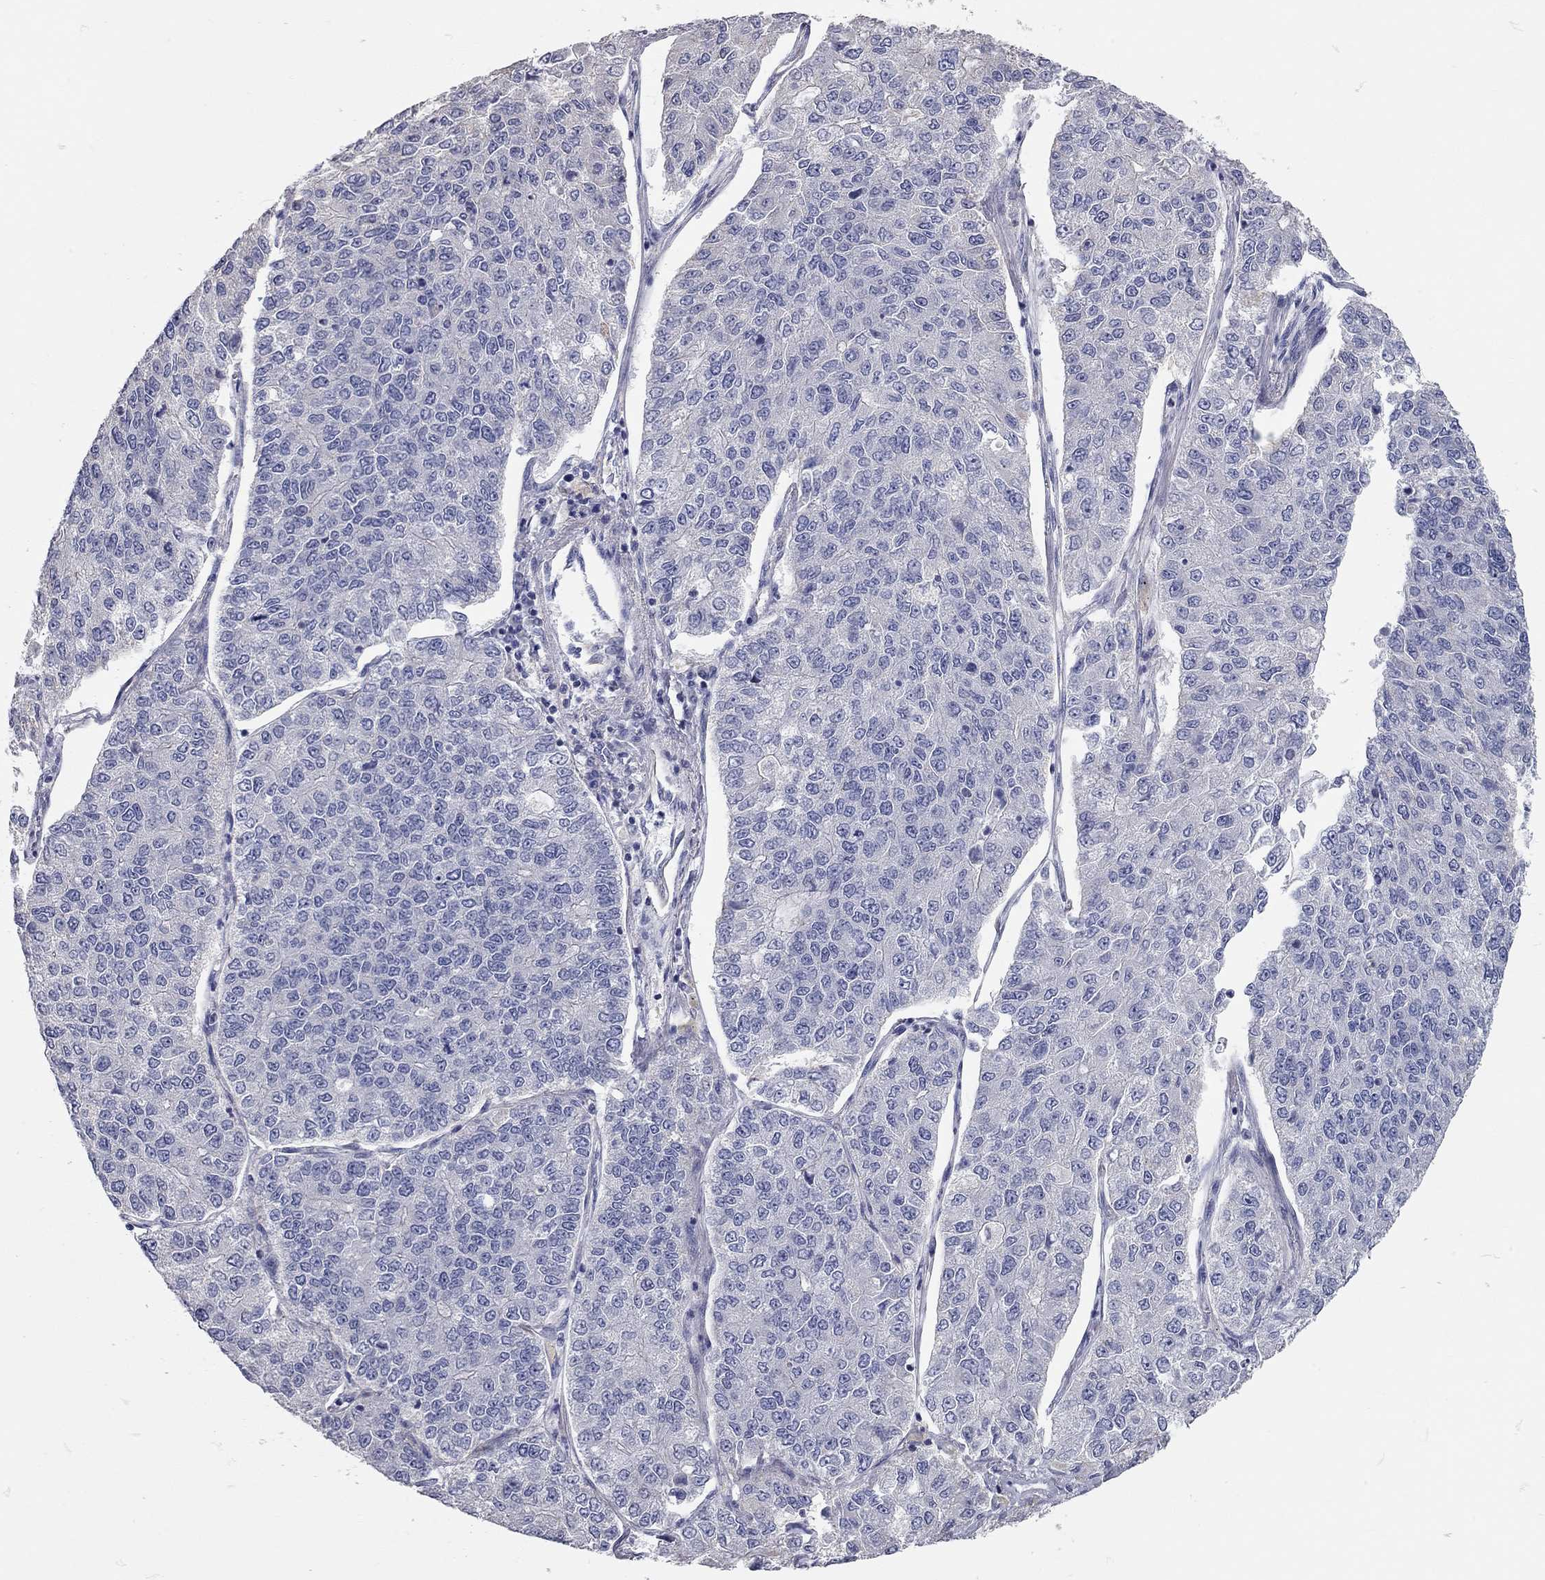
{"staining": {"intensity": "weak", "quantity": "<25%", "location": "cytoplasmic/membranous"}, "tissue": "lung cancer", "cell_type": "Tumor cells", "image_type": "cancer", "snomed": [{"axis": "morphology", "description": "Adenocarcinoma, NOS"}, {"axis": "topography", "description": "Lung"}], "caption": "Image shows no protein expression in tumor cells of lung cancer tissue.", "gene": "C10orf90", "patient": {"sex": "male", "age": 49}}